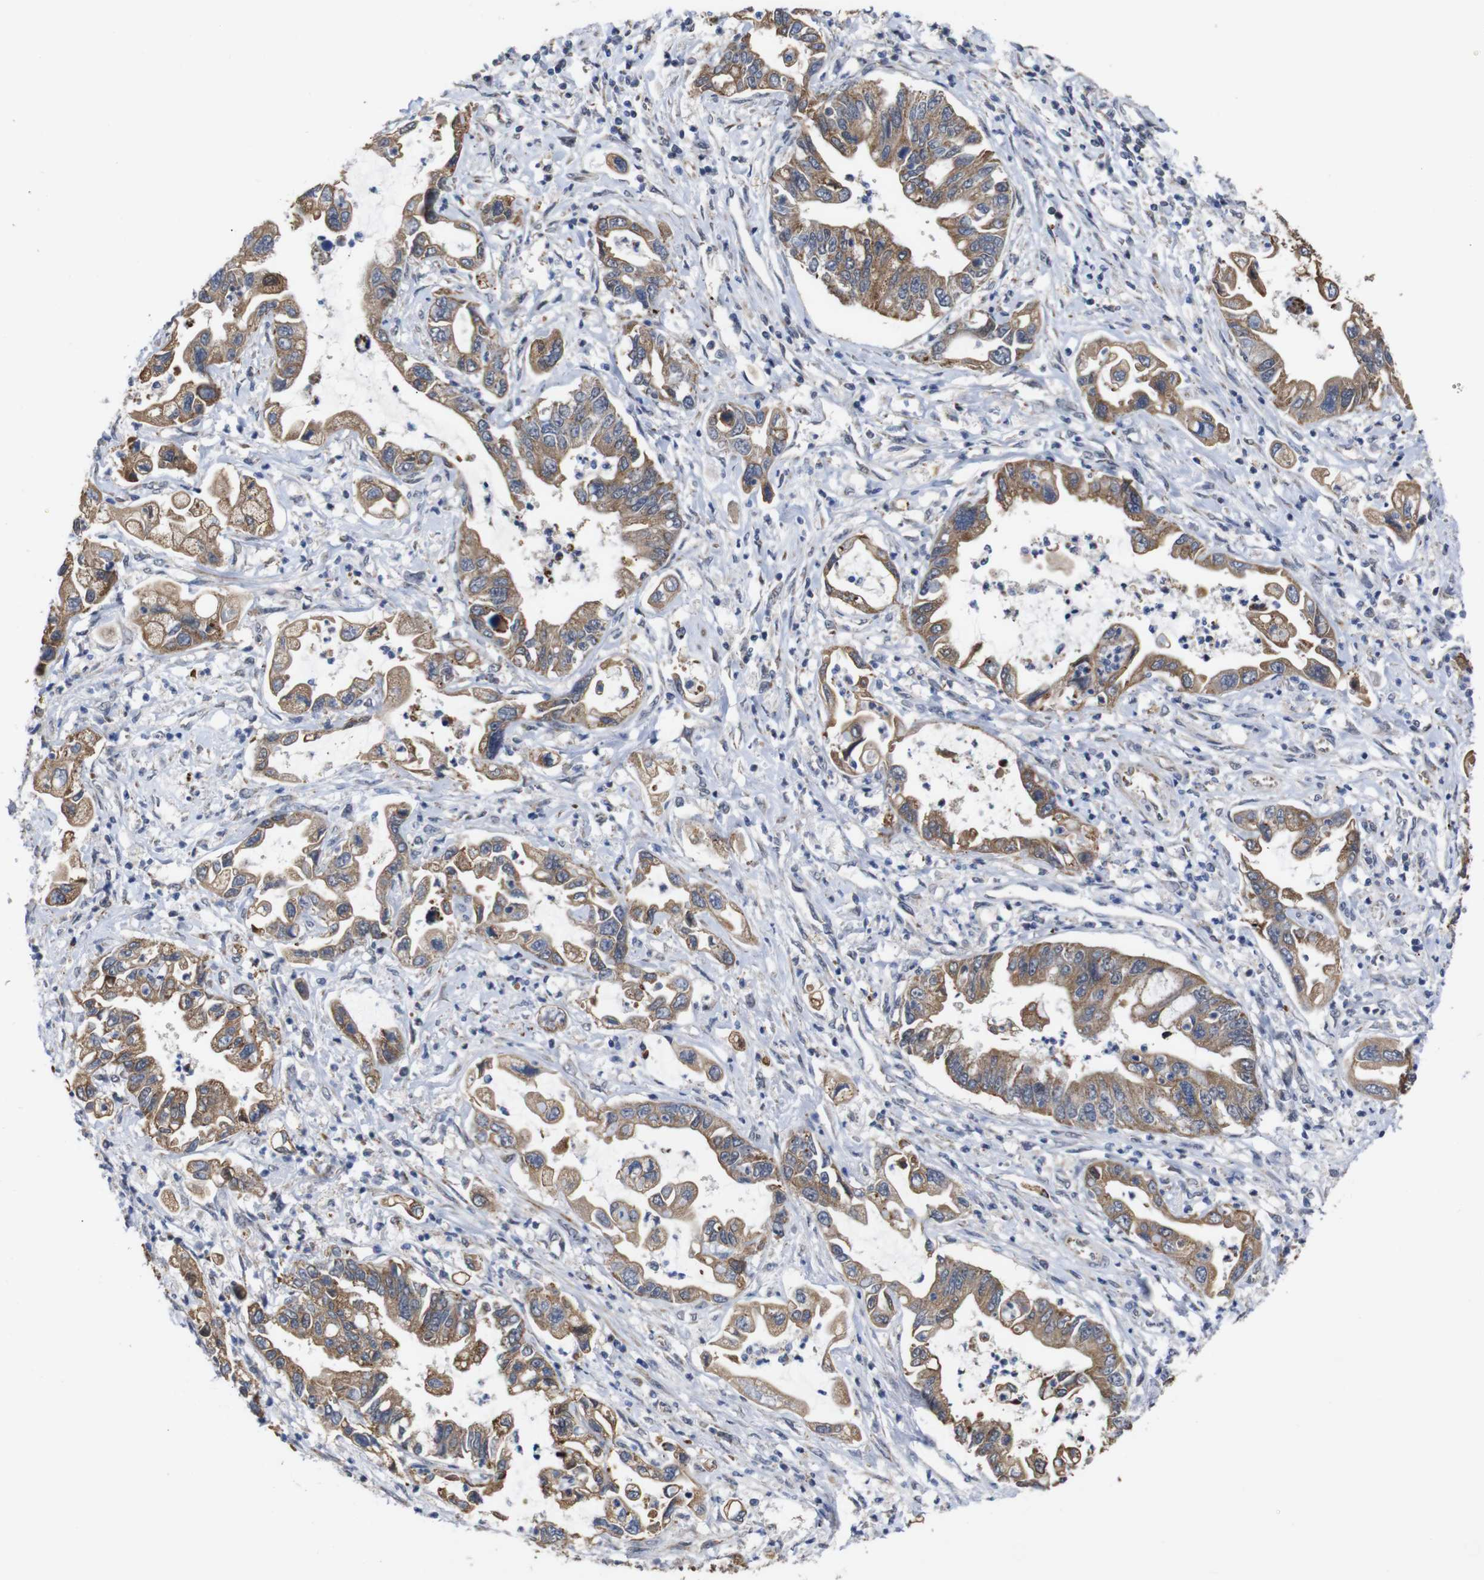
{"staining": {"intensity": "moderate", "quantity": ">75%", "location": "cytoplasmic/membranous"}, "tissue": "pancreatic cancer", "cell_type": "Tumor cells", "image_type": "cancer", "snomed": [{"axis": "morphology", "description": "Adenocarcinoma, NOS"}, {"axis": "topography", "description": "Pancreas"}], "caption": "An immunohistochemistry micrograph of neoplastic tissue is shown. Protein staining in brown highlights moderate cytoplasmic/membranous positivity in pancreatic cancer within tumor cells. (DAB (3,3'-diaminobenzidine) = brown stain, brightfield microscopy at high magnification).", "gene": "ATP7B", "patient": {"sex": "male", "age": 56}}